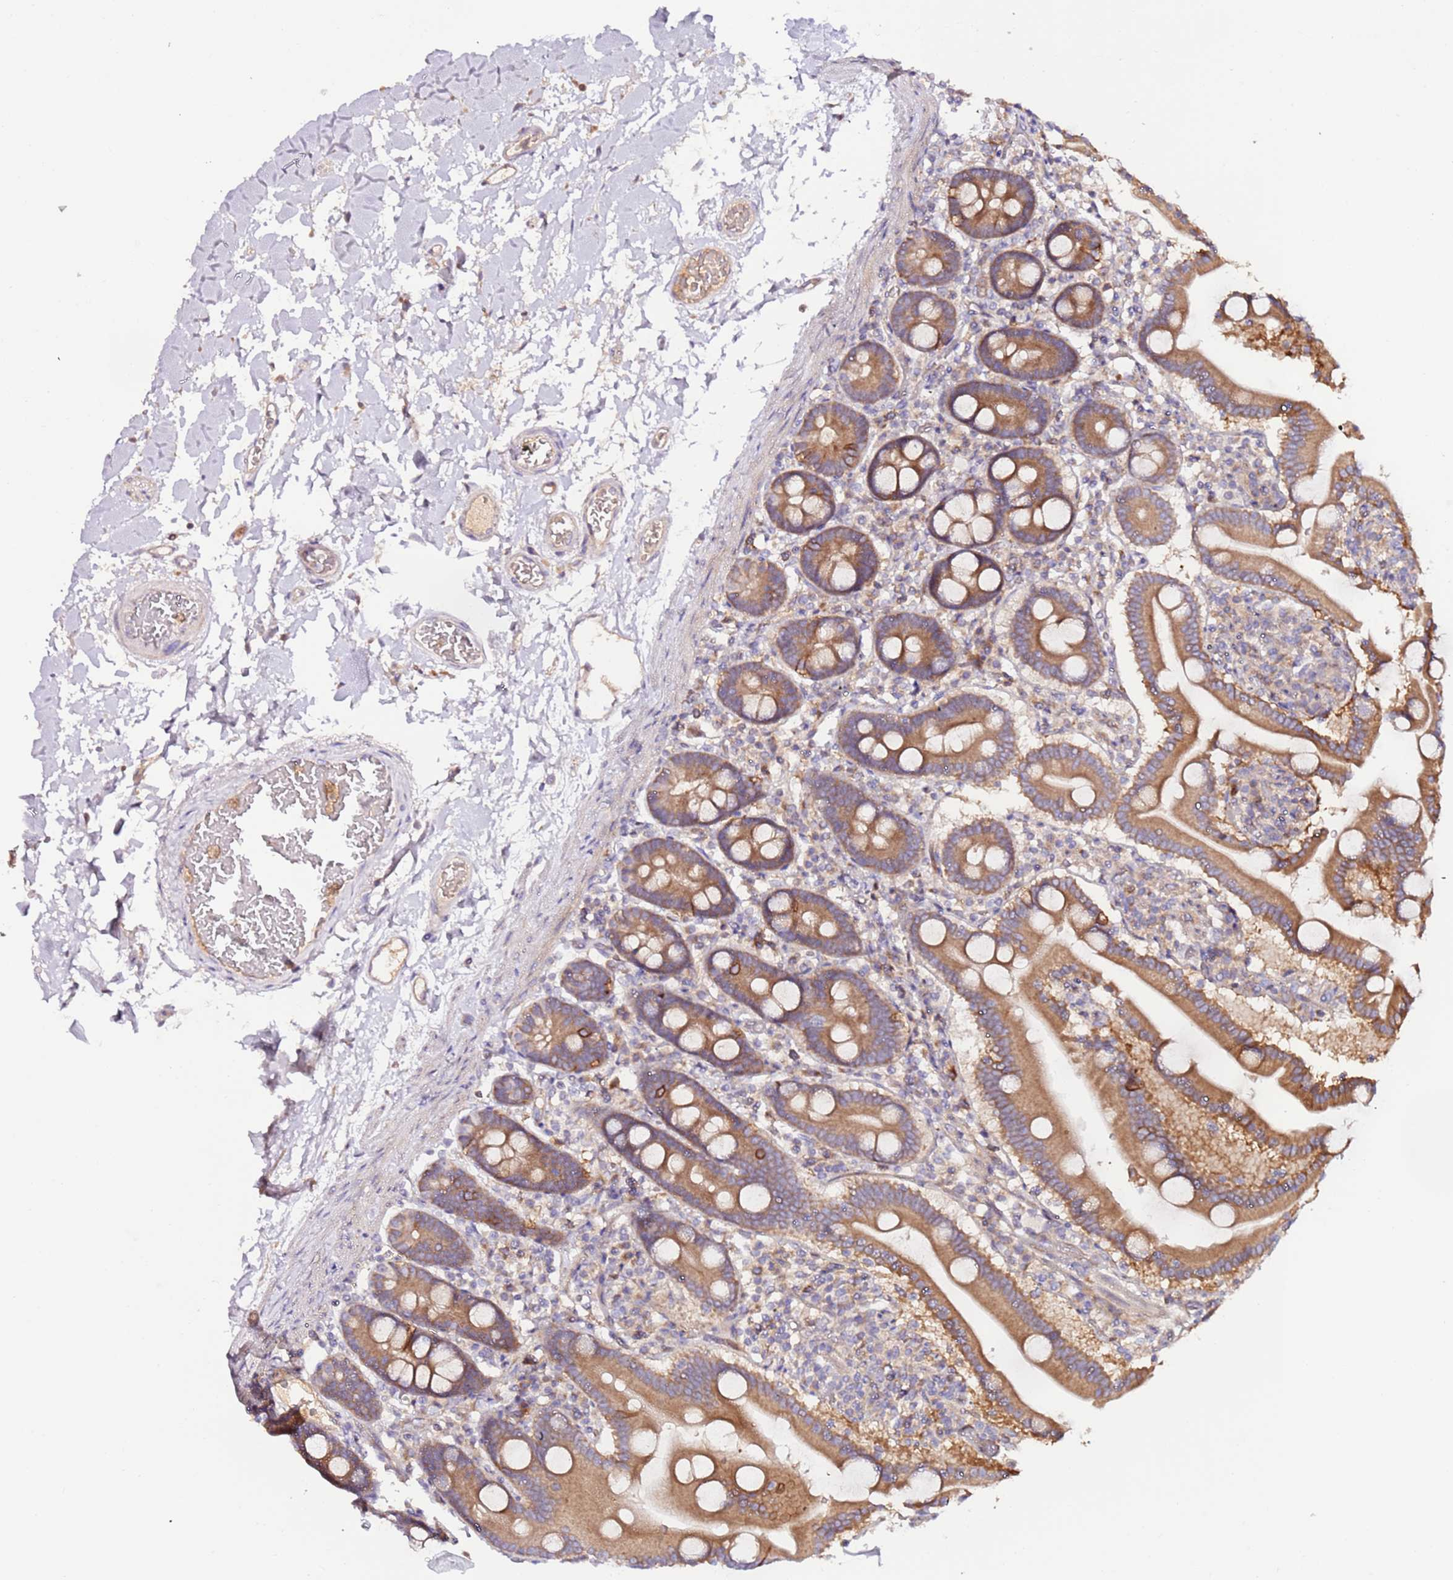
{"staining": {"intensity": "strong", "quantity": ">75%", "location": "cytoplasmic/membranous"}, "tissue": "duodenum", "cell_type": "Glandular cells", "image_type": "normal", "snomed": [{"axis": "morphology", "description": "Normal tissue, NOS"}, {"axis": "topography", "description": "Duodenum"}], "caption": "Approximately >75% of glandular cells in unremarkable human duodenum display strong cytoplasmic/membranous protein positivity as visualized by brown immunohistochemical staining.", "gene": "FLVCR1", "patient": {"sex": "male", "age": 55}}